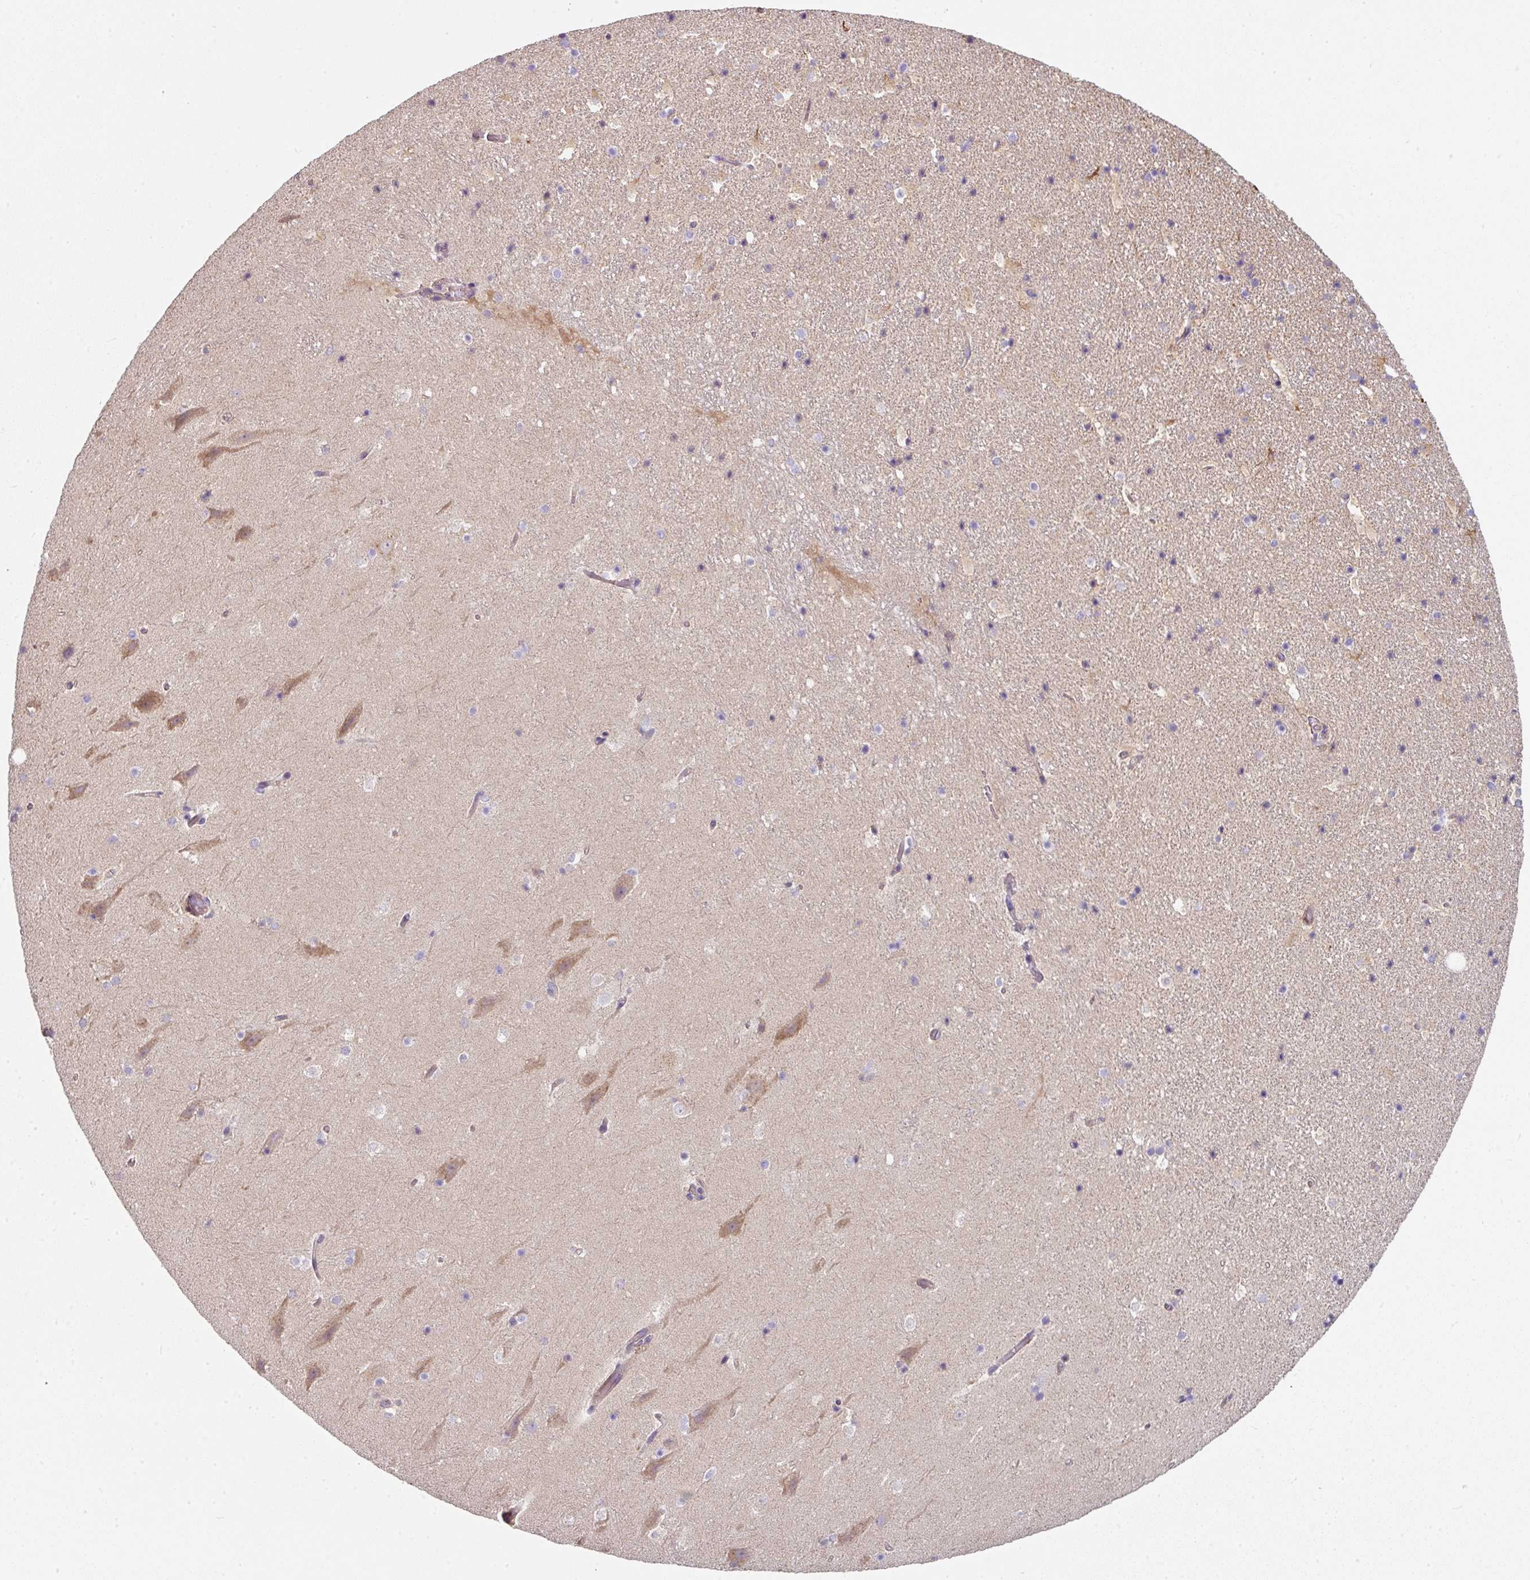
{"staining": {"intensity": "negative", "quantity": "none", "location": "none"}, "tissue": "hippocampus", "cell_type": "Glial cells", "image_type": "normal", "snomed": [{"axis": "morphology", "description": "Normal tissue, NOS"}, {"axis": "topography", "description": "Hippocampus"}], "caption": "Hippocampus stained for a protein using immunohistochemistry exhibits no positivity glial cells.", "gene": "C4orf48", "patient": {"sex": "male", "age": 37}}